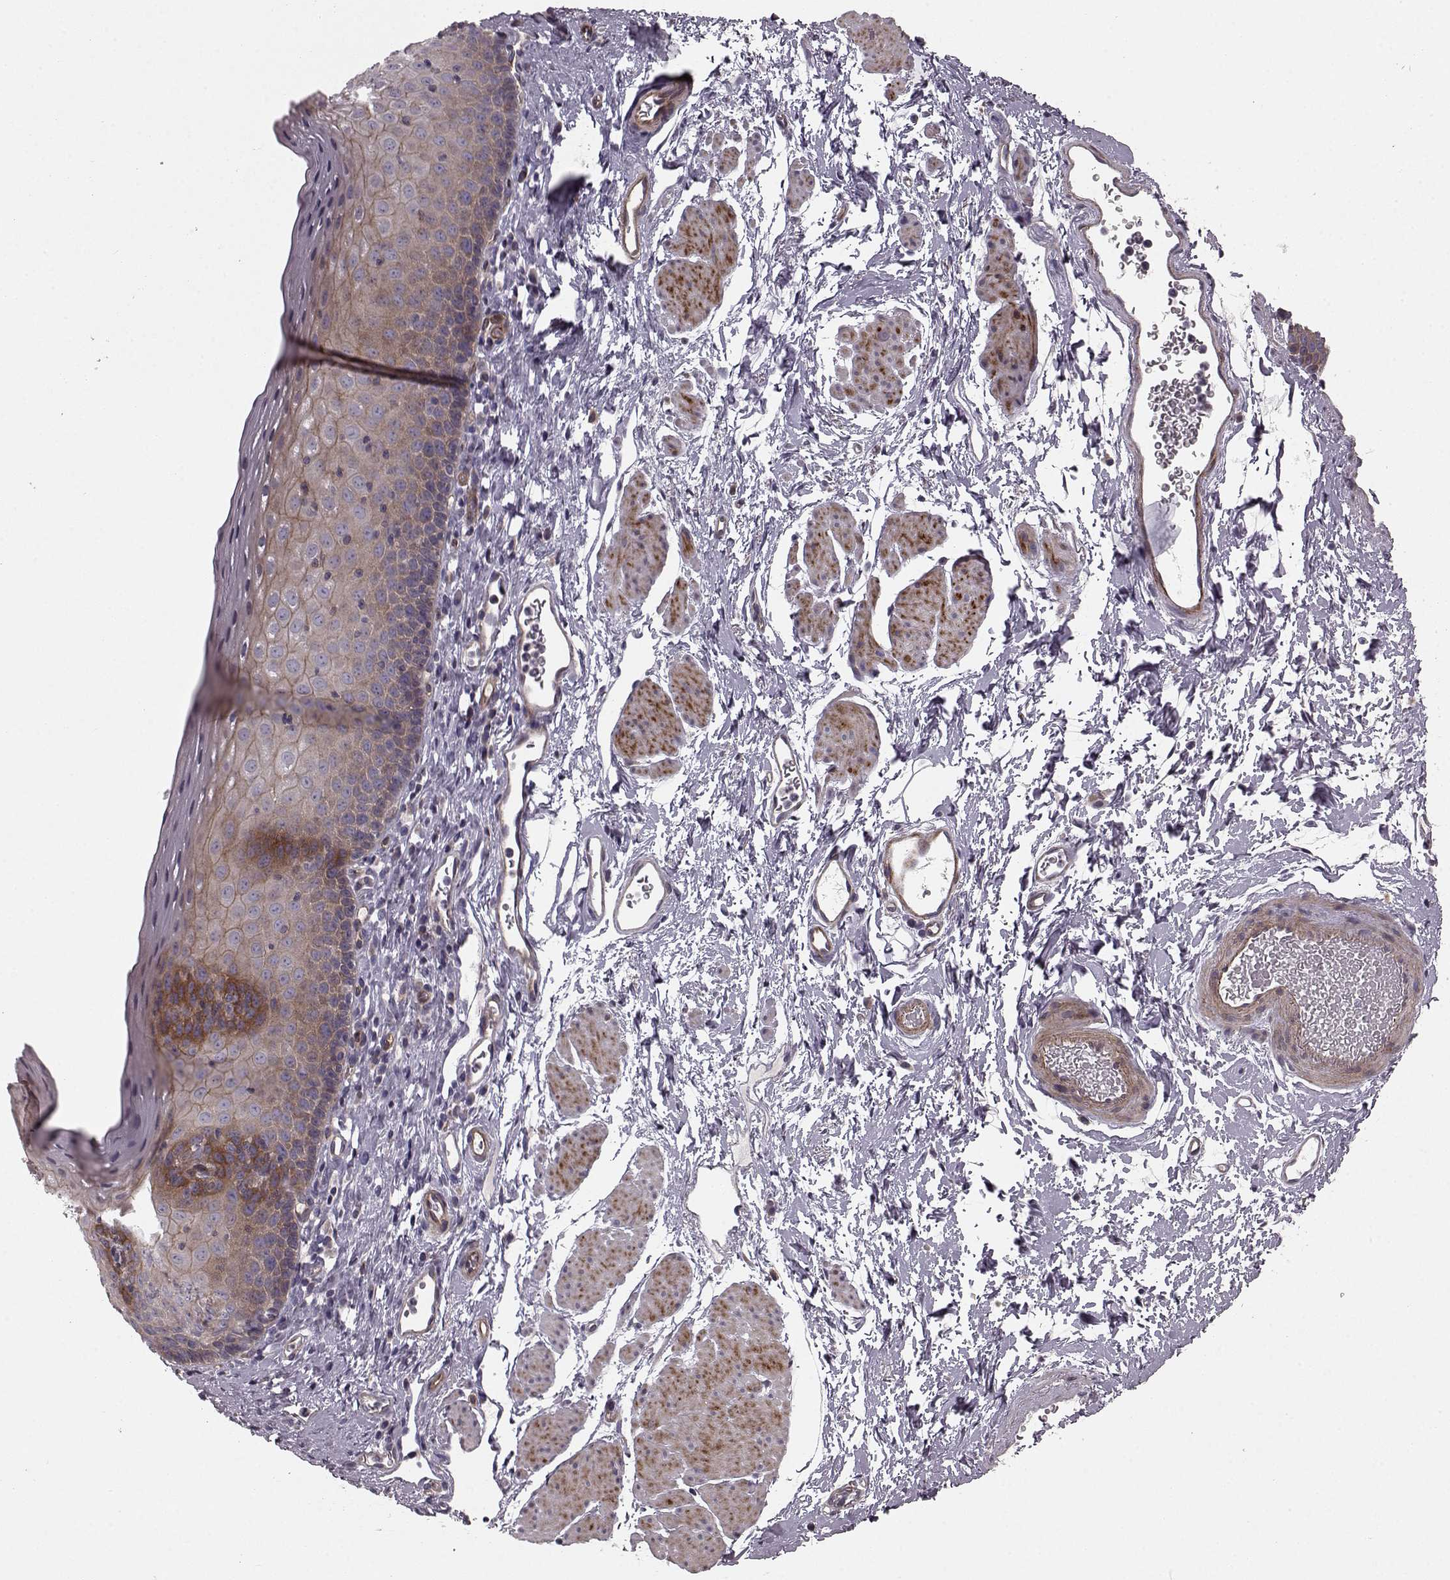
{"staining": {"intensity": "moderate", "quantity": "<25%", "location": "cytoplasmic/membranous"}, "tissue": "esophagus", "cell_type": "Squamous epithelial cells", "image_type": "normal", "snomed": [{"axis": "morphology", "description": "Normal tissue, NOS"}, {"axis": "topography", "description": "Esophagus"}], "caption": "Benign esophagus exhibits moderate cytoplasmic/membranous positivity in approximately <25% of squamous epithelial cells.", "gene": "SLC22A18", "patient": {"sex": "female", "age": 64}}